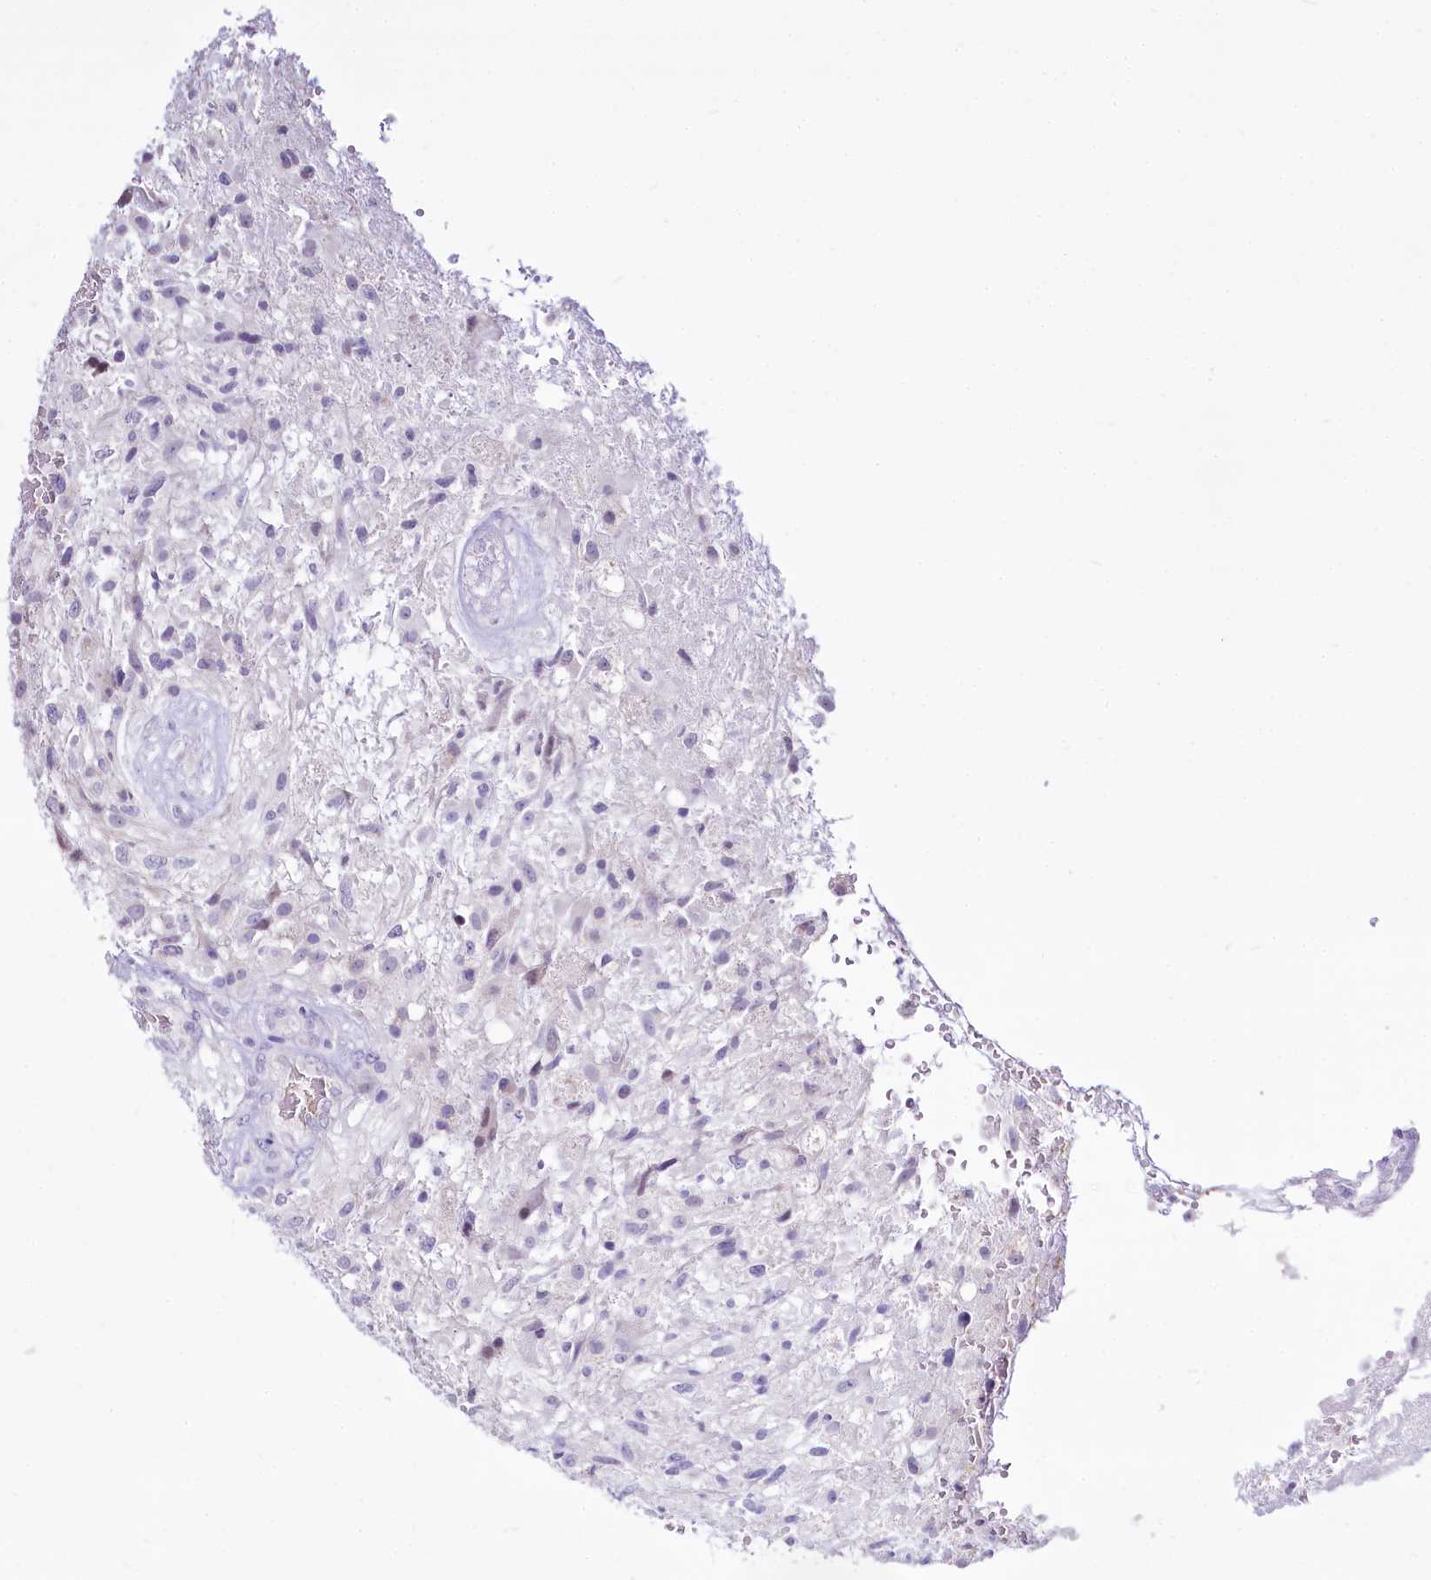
{"staining": {"intensity": "negative", "quantity": "none", "location": "none"}, "tissue": "glioma", "cell_type": "Tumor cells", "image_type": "cancer", "snomed": [{"axis": "morphology", "description": "Glioma, malignant, High grade"}, {"axis": "topography", "description": "Brain"}], "caption": "This photomicrograph is of glioma stained with immunohistochemistry (IHC) to label a protein in brown with the nuclei are counter-stained blue. There is no expression in tumor cells.", "gene": "BANK1", "patient": {"sex": "male", "age": 56}}